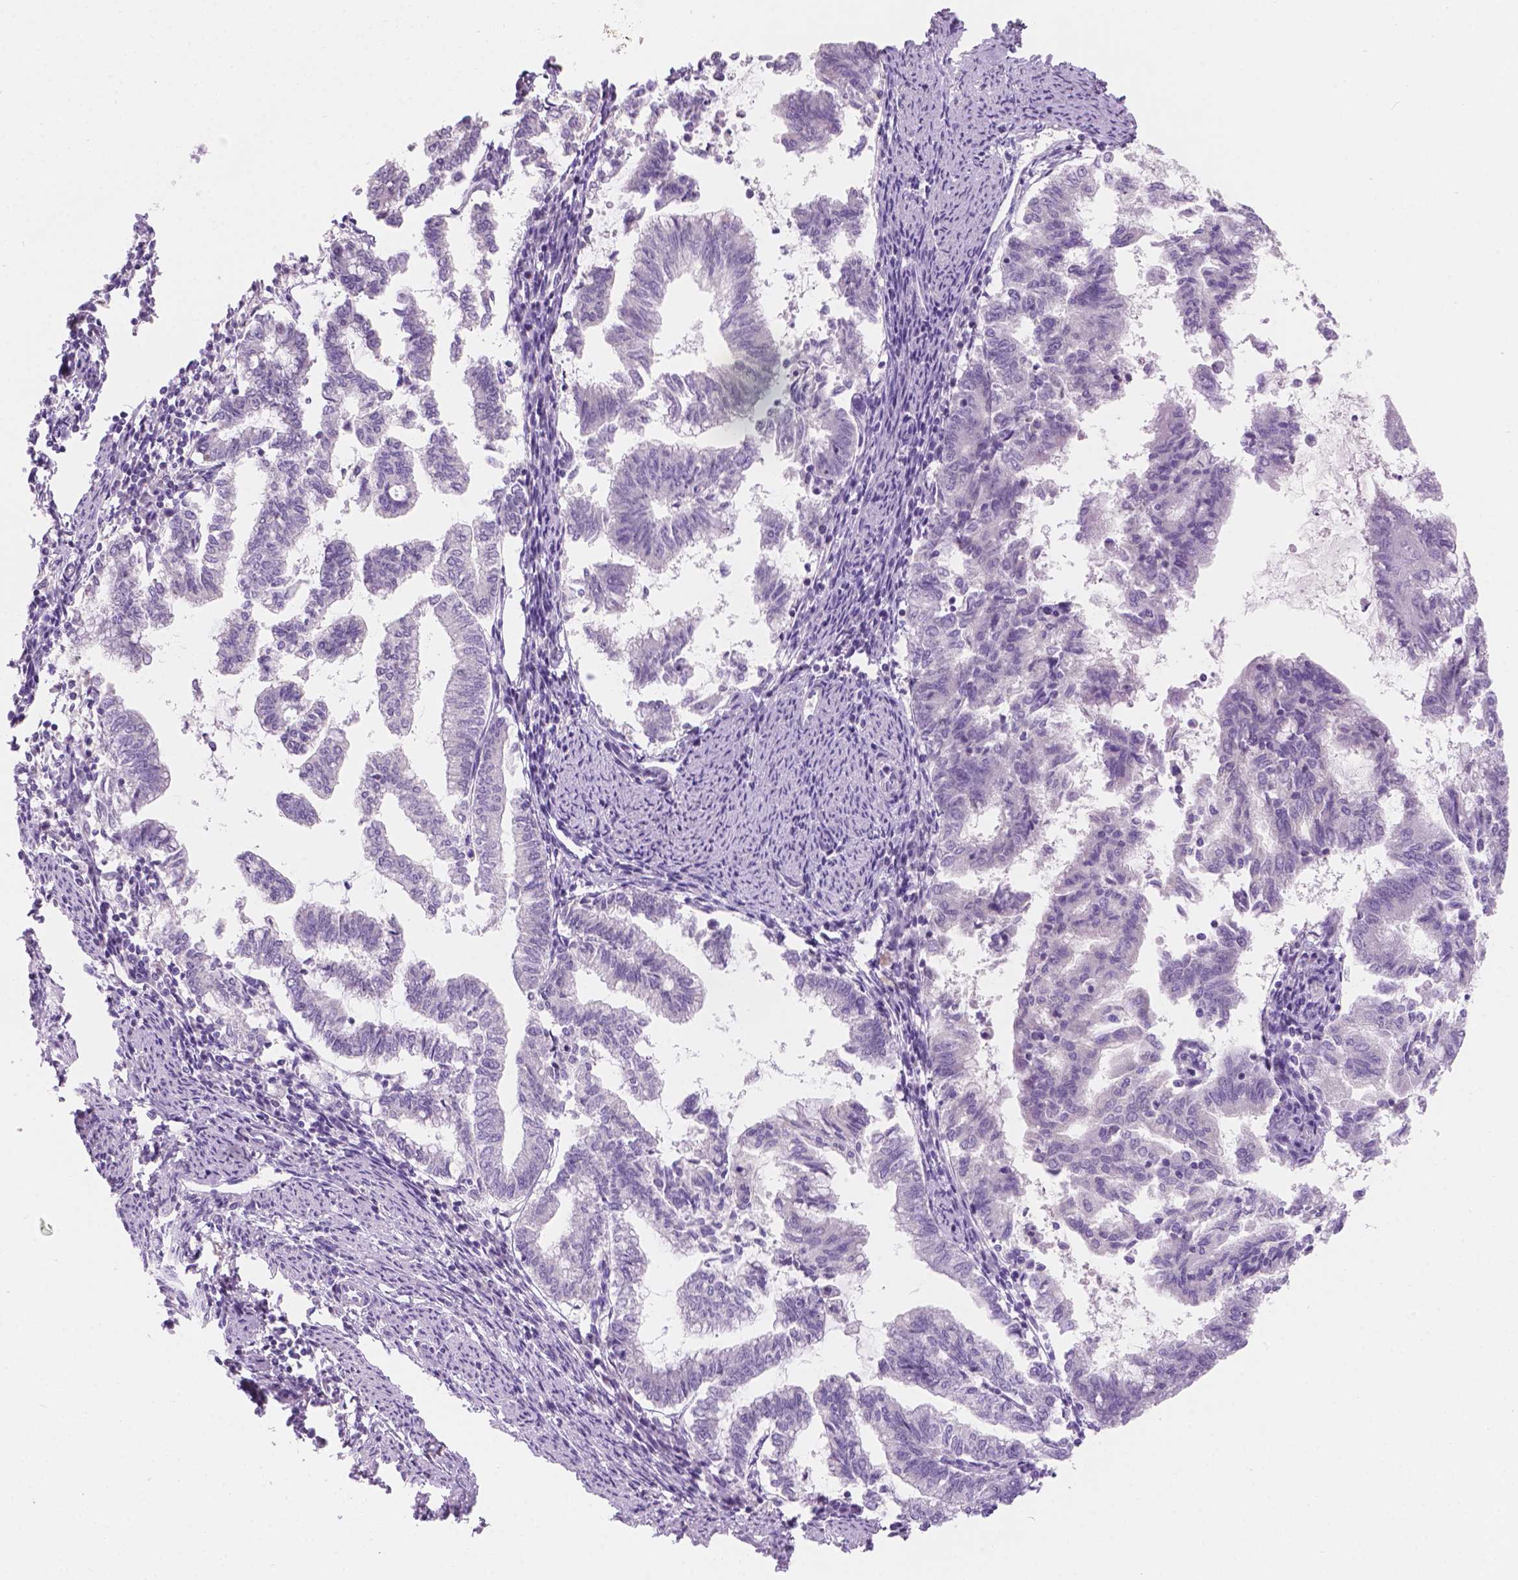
{"staining": {"intensity": "negative", "quantity": "none", "location": "none"}, "tissue": "endometrial cancer", "cell_type": "Tumor cells", "image_type": "cancer", "snomed": [{"axis": "morphology", "description": "Adenocarcinoma, NOS"}, {"axis": "topography", "description": "Endometrium"}], "caption": "There is no significant positivity in tumor cells of endometrial cancer (adenocarcinoma).", "gene": "SBSN", "patient": {"sex": "female", "age": 79}}